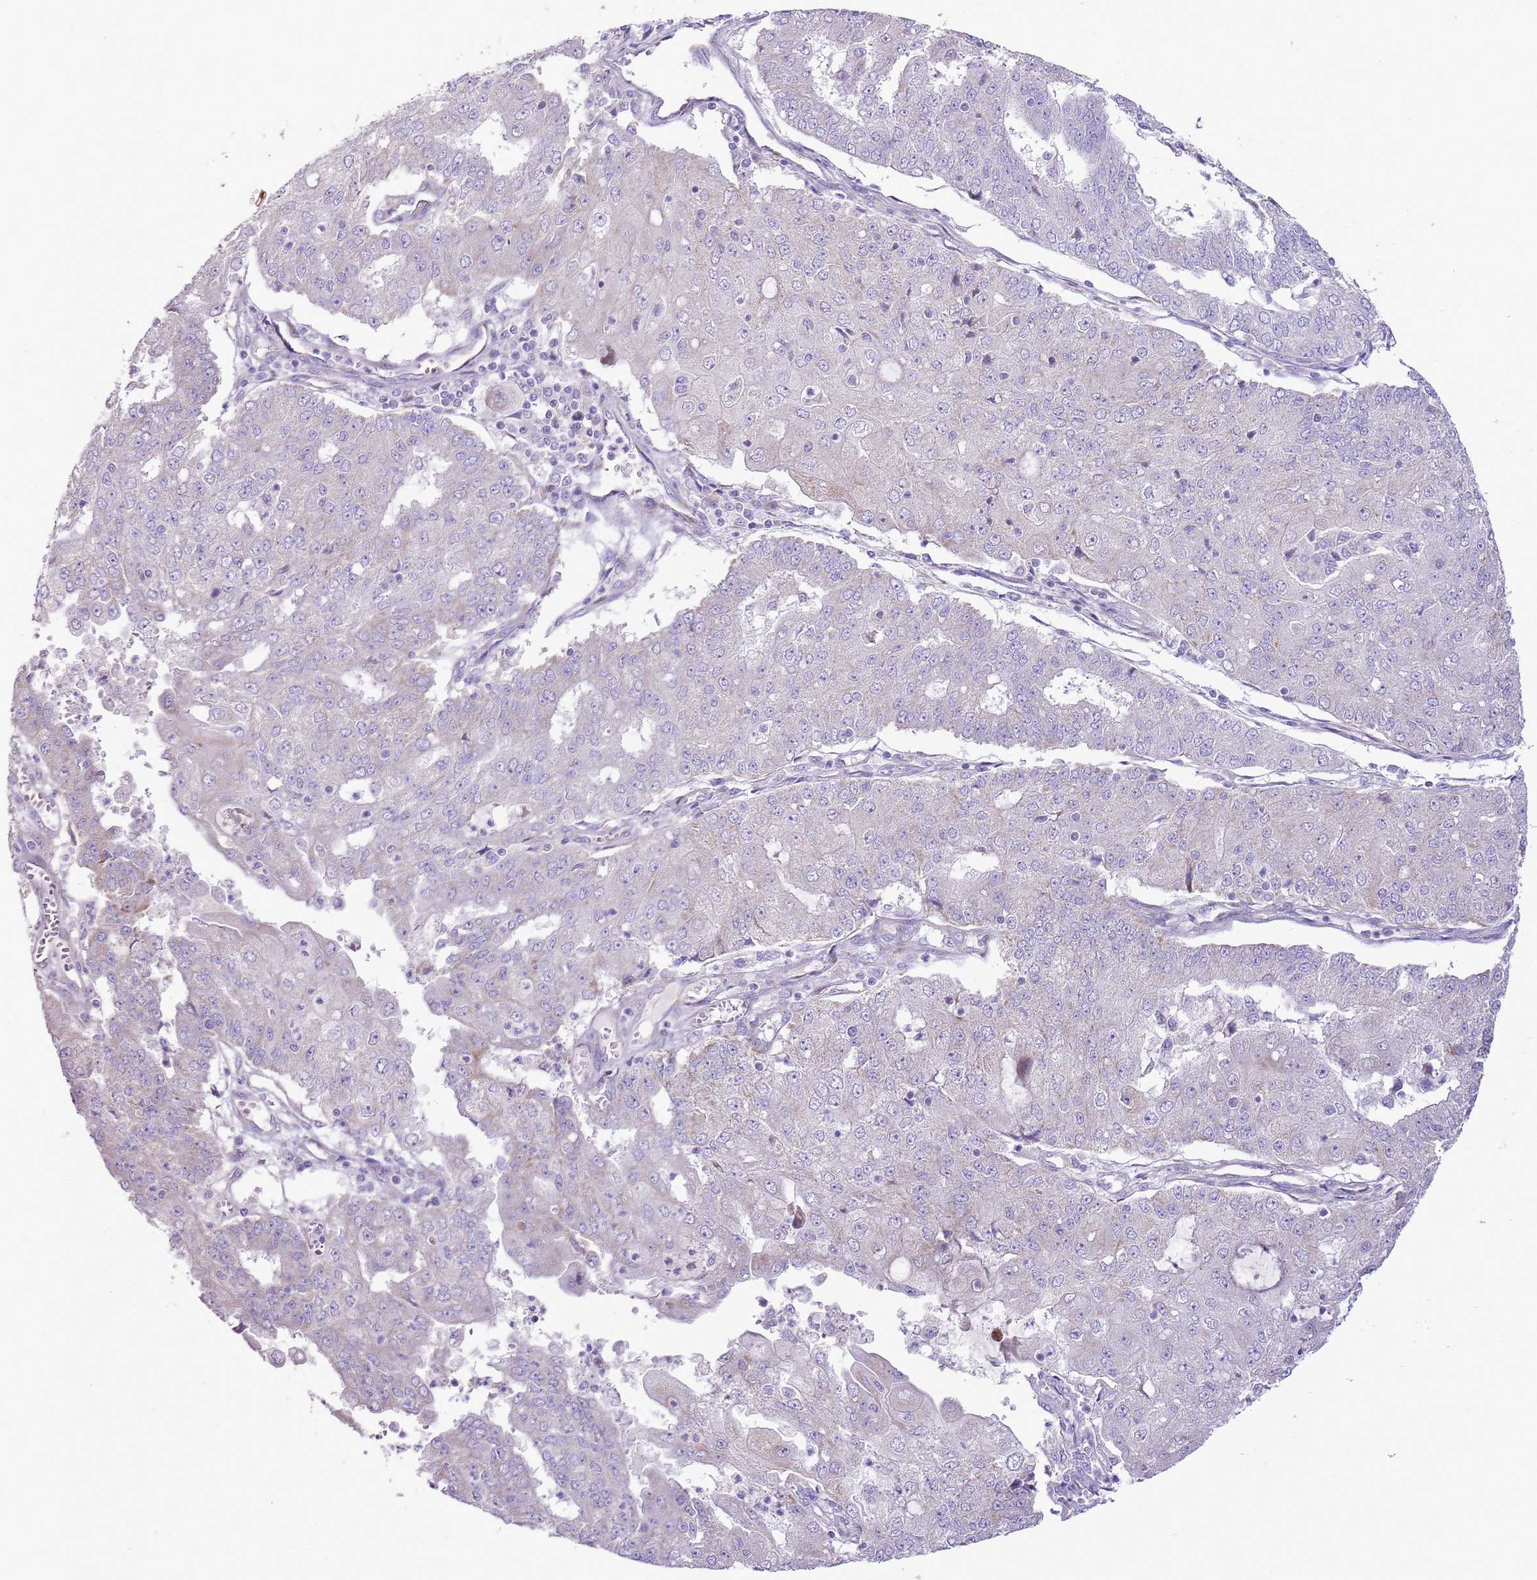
{"staining": {"intensity": "negative", "quantity": "none", "location": "none"}, "tissue": "endometrial cancer", "cell_type": "Tumor cells", "image_type": "cancer", "snomed": [{"axis": "morphology", "description": "Adenocarcinoma, NOS"}, {"axis": "topography", "description": "Endometrium"}], "caption": "A micrograph of human endometrial adenocarcinoma is negative for staining in tumor cells. The staining was performed using DAB (3,3'-diaminobenzidine) to visualize the protein expression in brown, while the nuclei were stained in blue with hematoxylin (Magnification: 20x).", "gene": "OAZ2", "patient": {"sex": "female", "age": 56}}